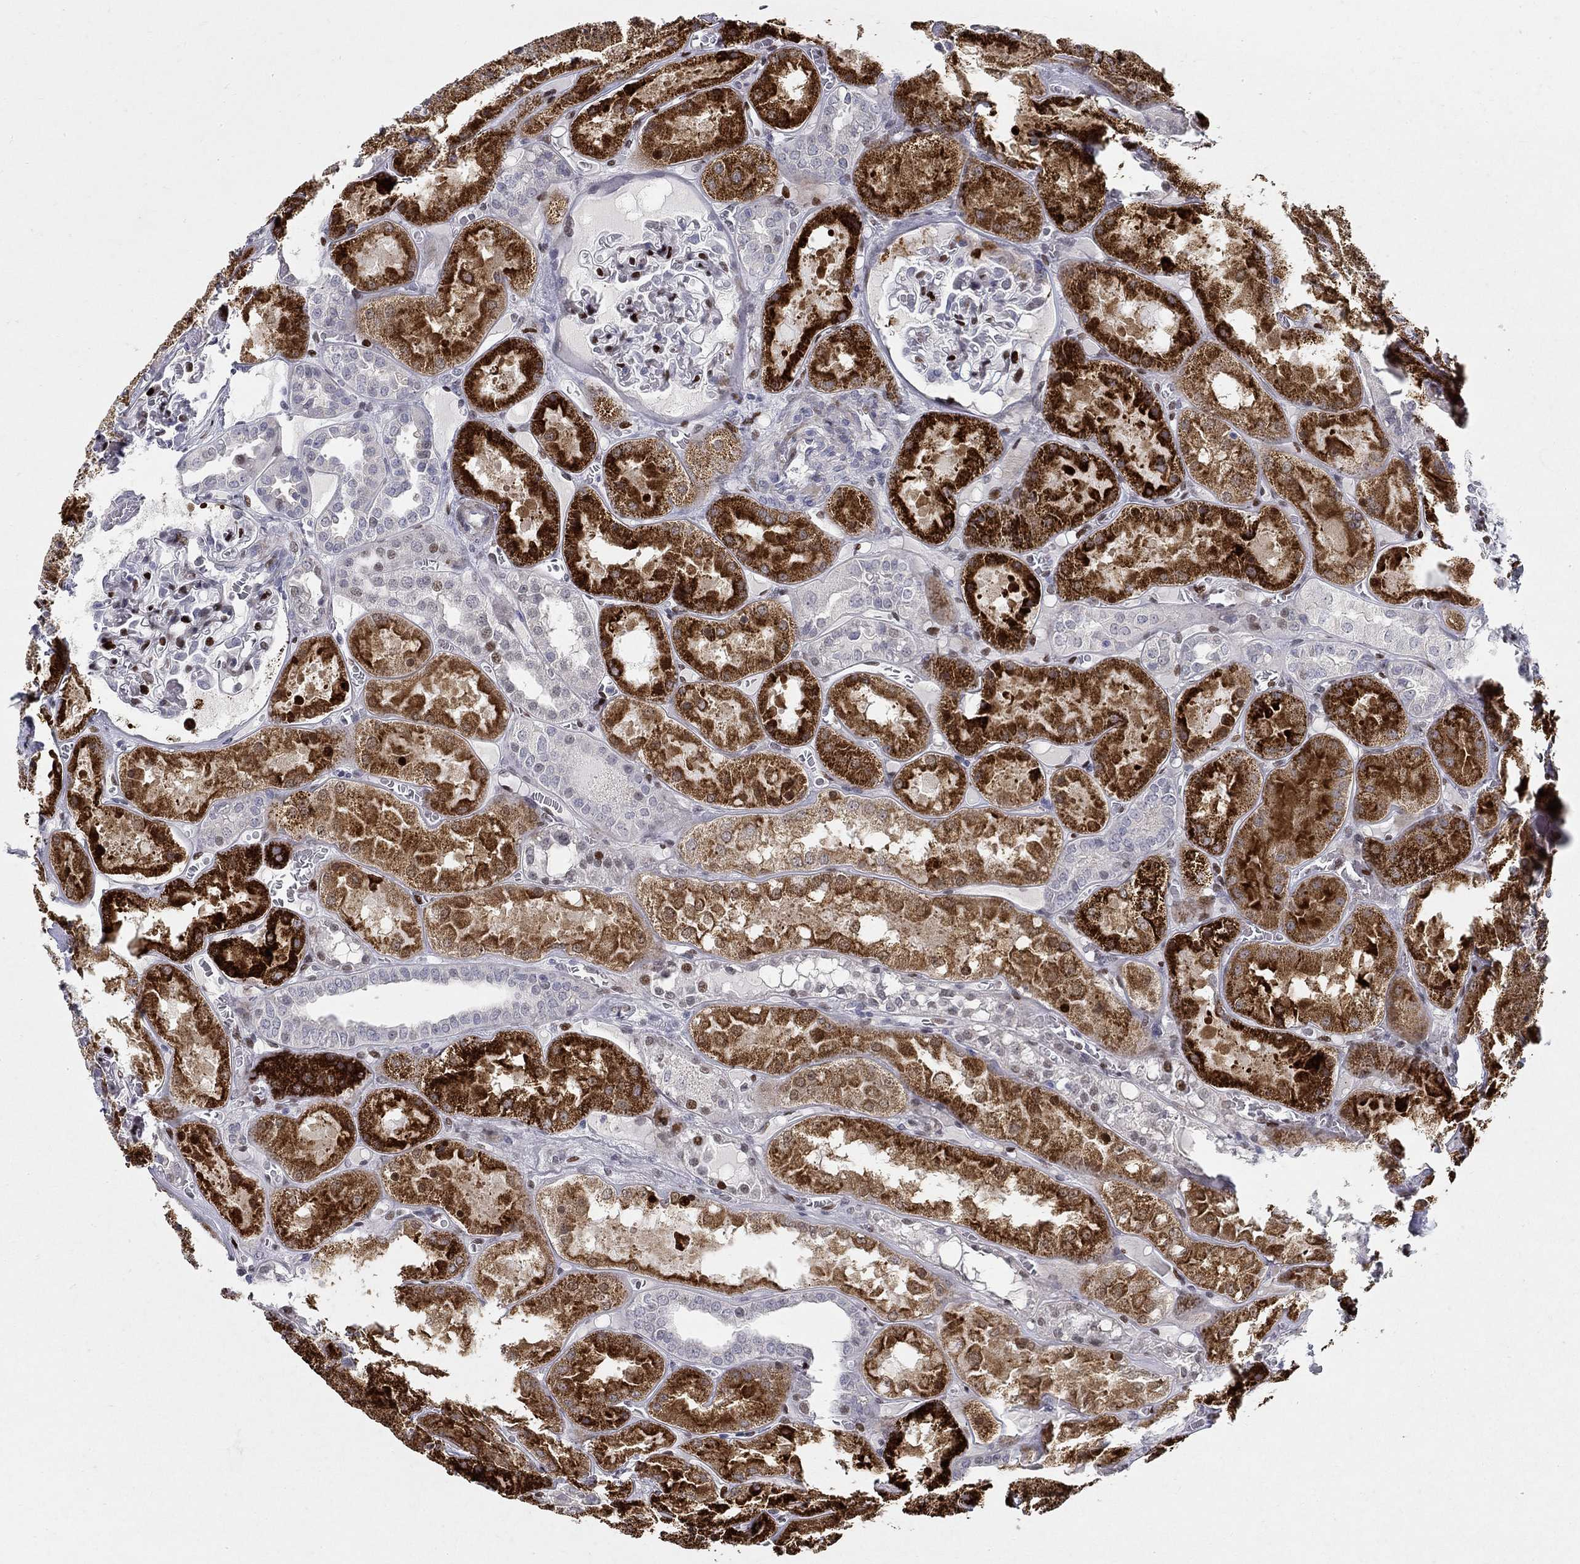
{"staining": {"intensity": "strong", "quantity": "<25%", "location": "nuclear"}, "tissue": "kidney", "cell_type": "Cells in glomeruli", "image_type": "normal", "snomed": [{"axis": "morphology", "description": "Normal tissue, NOS"}, {"axis": "topography", "description": "Kidney"}], "caption": "Brown immunohistochemical staining in unremarkable human kidney demonstrates strong nuclear expression in about <25% of cells in glomeruli.", "gene": "RAPGEF5", "patient": {"sex": "male", "age": 73}}